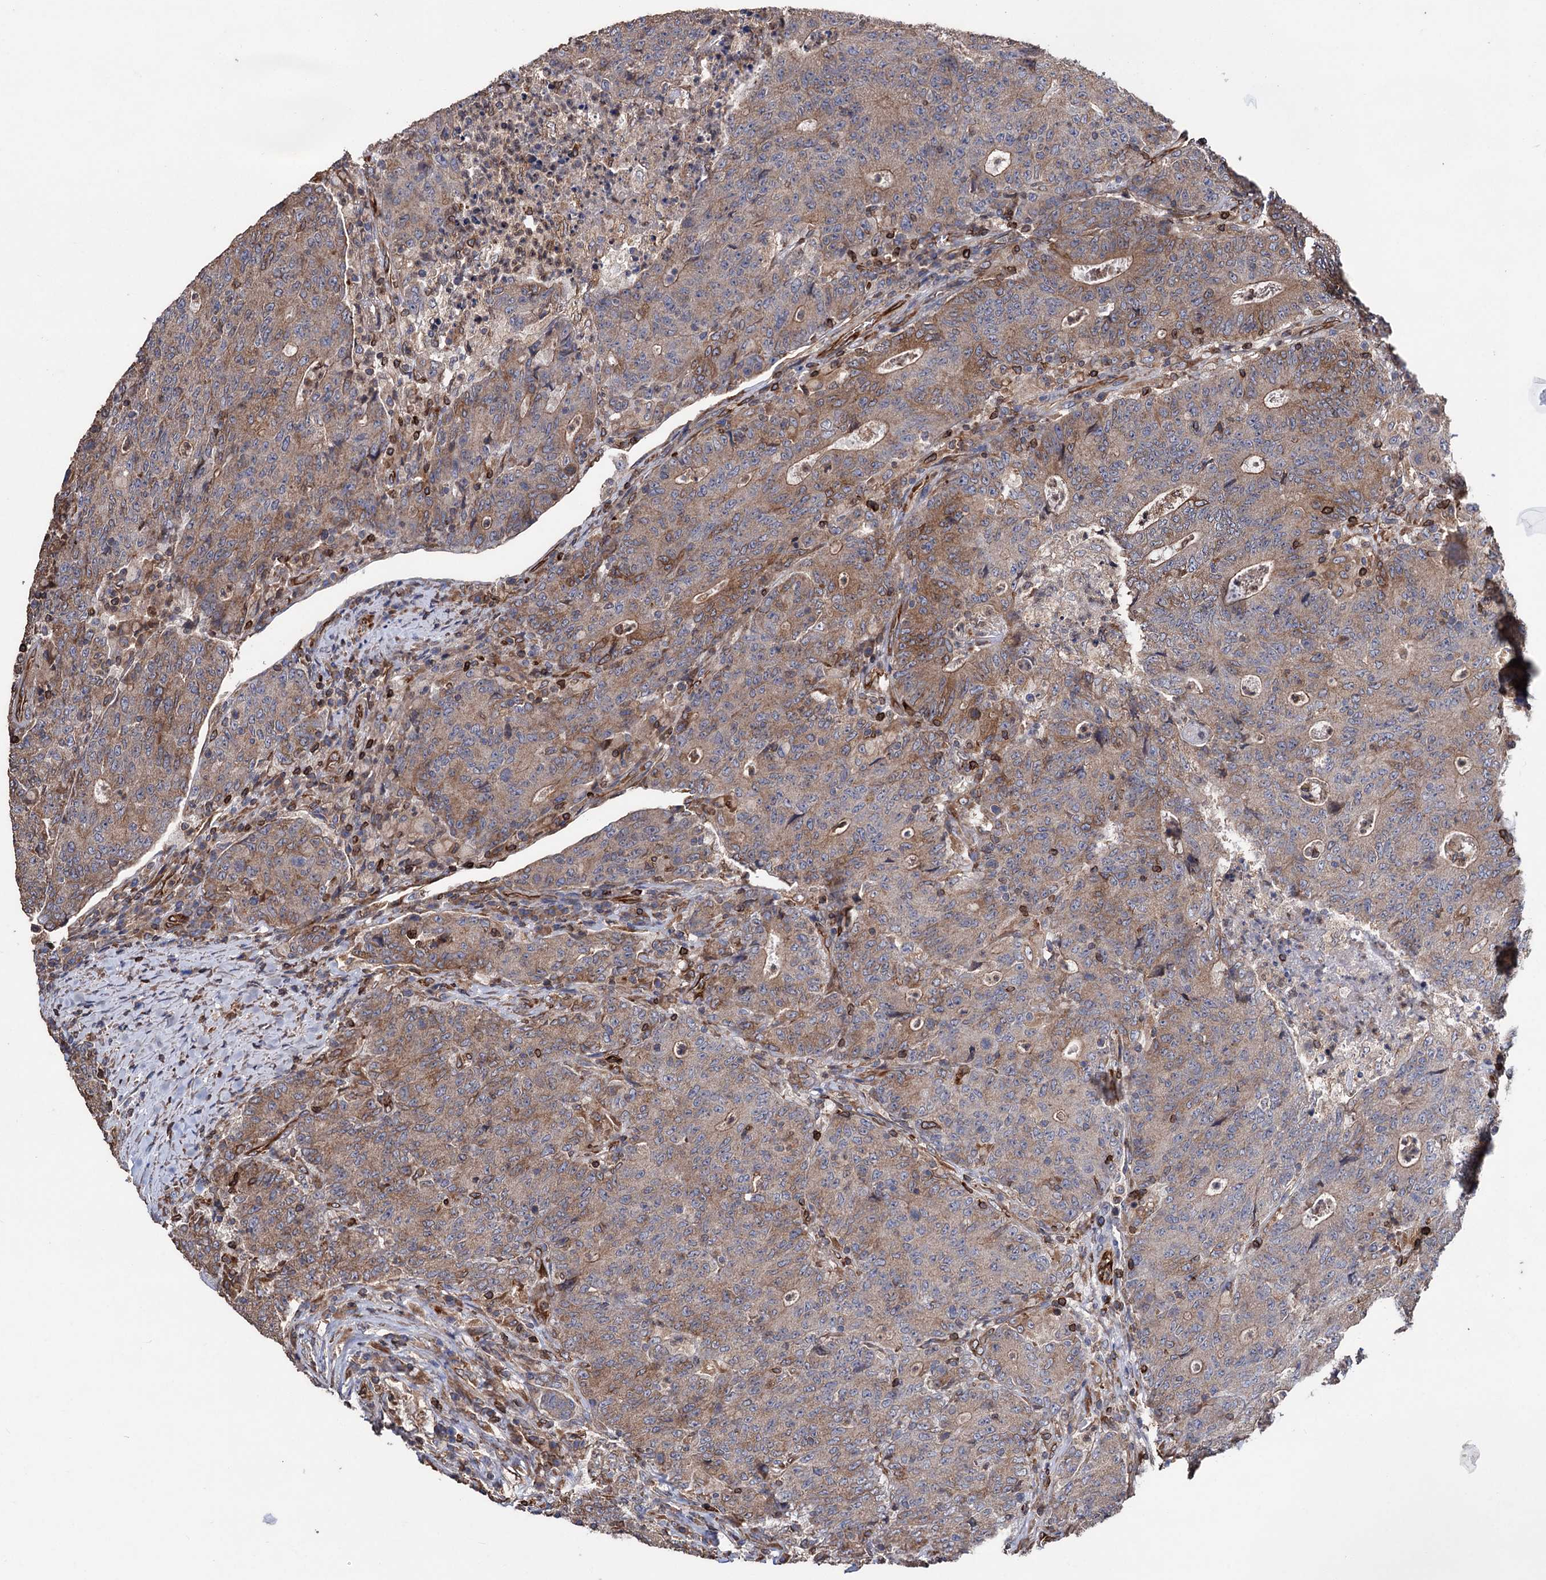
{"staining": {"intensity": "moderate", "quantity": "25%-75%", "location": "cytoplasmic/membranous"}, "tissue": "colorectal cancer", "cell_type": "Tumor cells", "image_type": "cancer", "snomed": [{"axis": "morphology", "description": "Adenocarcinoma, NOS"}, {"axis": "topography", "description": "Colon"}], "caption": "Protein analysis of colorectal cancer (adenocarcinoma) tissue exhibits moderate cytoplasmic/membranous positivity in approximately 25%-75% of tumor cells.", "gene": "STING1", "patient": {"sex": "female", "age": 75}}